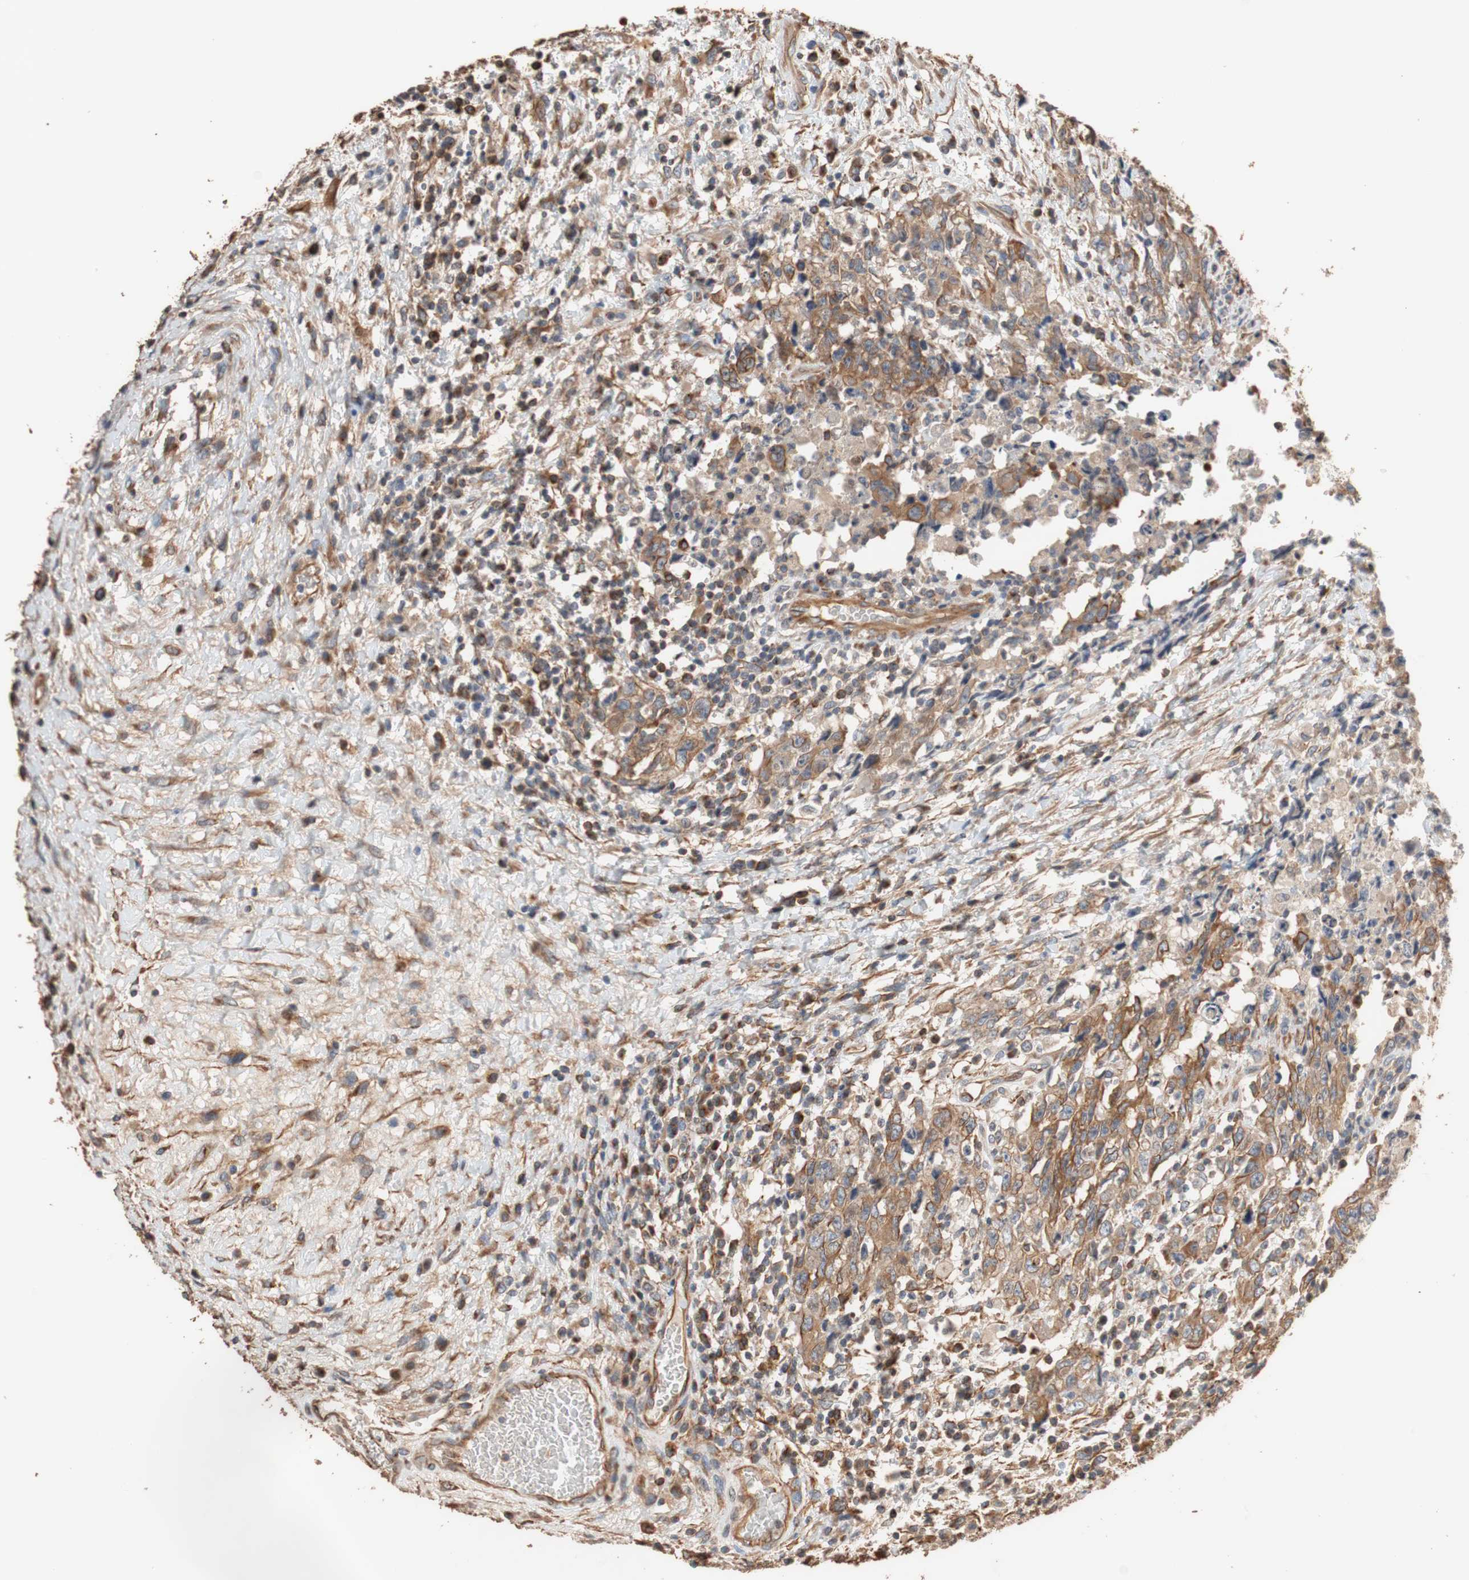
{"staining": {"intensity": "moderate", "quantity": ">75%", "location": "cytoplasmic/membranous"}, "tissue": "testis cancer", "cell_type": "Tumor cells", "image_type": "cancer", "snomed": [{"axis": "morphology", "description": "Carcinoma, Embryonal, NOS"}, {"axis": "topography", "description": "Testis"}], "caption": "The histopathology image exhibits immunohistochemical staining of testis embryonal carcinoma. There is moderate cytoplasmic/membranous positivity is appreciated in about >75% of tumor cells.", "gene": "TUBB", "patient": {"sex": "male", "age": 26}}